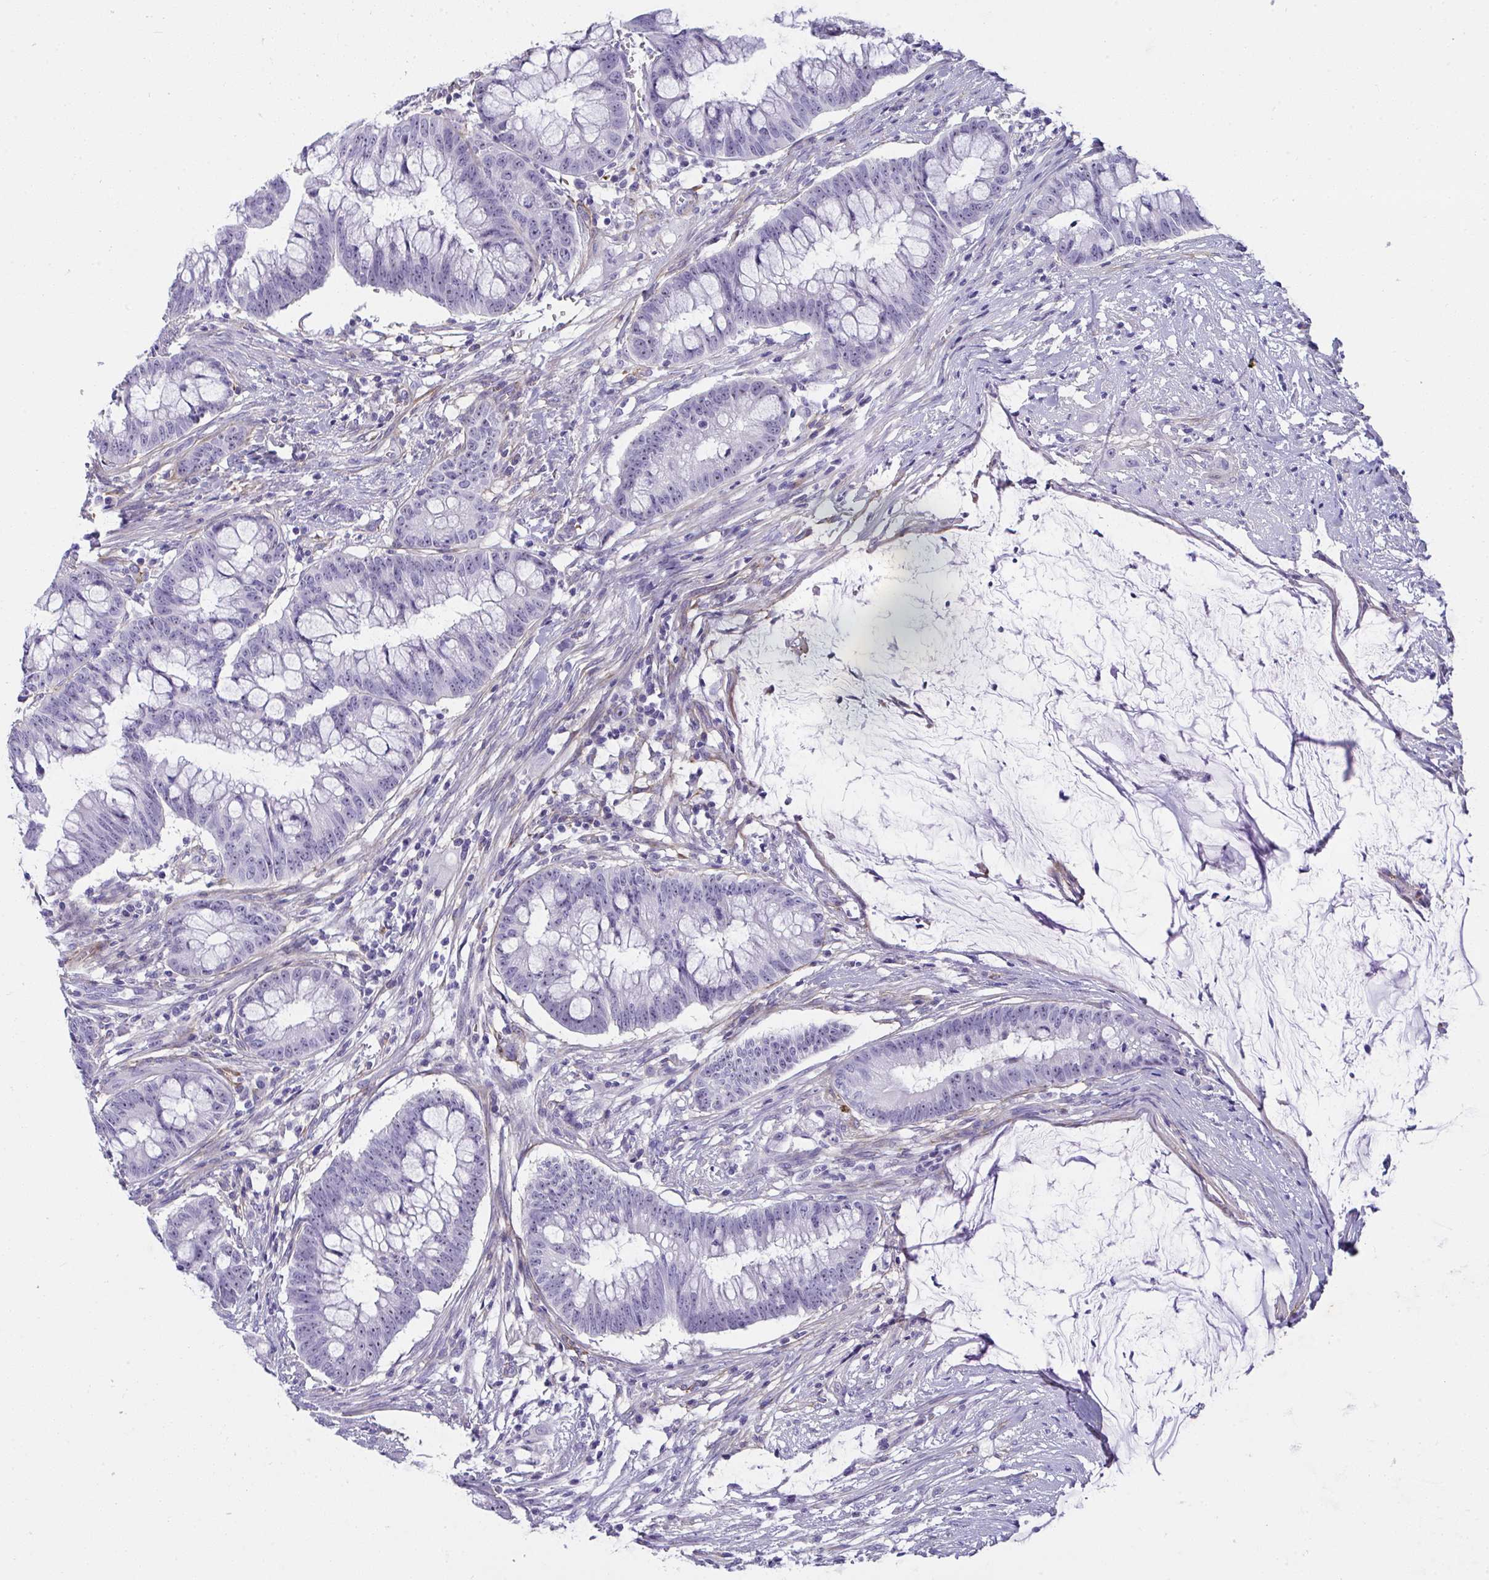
{"staining": {"intensity": "negative", "quantity": "none", "location": "none"}, "tissue": "colorectal cancer", "cell_type": "Tumor cells", "image_type": "cancer", "snomed": [{"axis": "morphology", "description": "Adenocarcinoma, NOS"}, {"axis": "topography", "description": "Colon"}], "caption": "DAB immunohistochemical staining of colorectal cancer exhibits no significant staining in tumor cells. The staining was performed using DAB to visualize the protein expression in brown, while the nuclei were stained in blue with hematoxylin (Magnification: 20x).", "gene": "LHFPL6", "patient": {"sex": "male", "age": 62}}